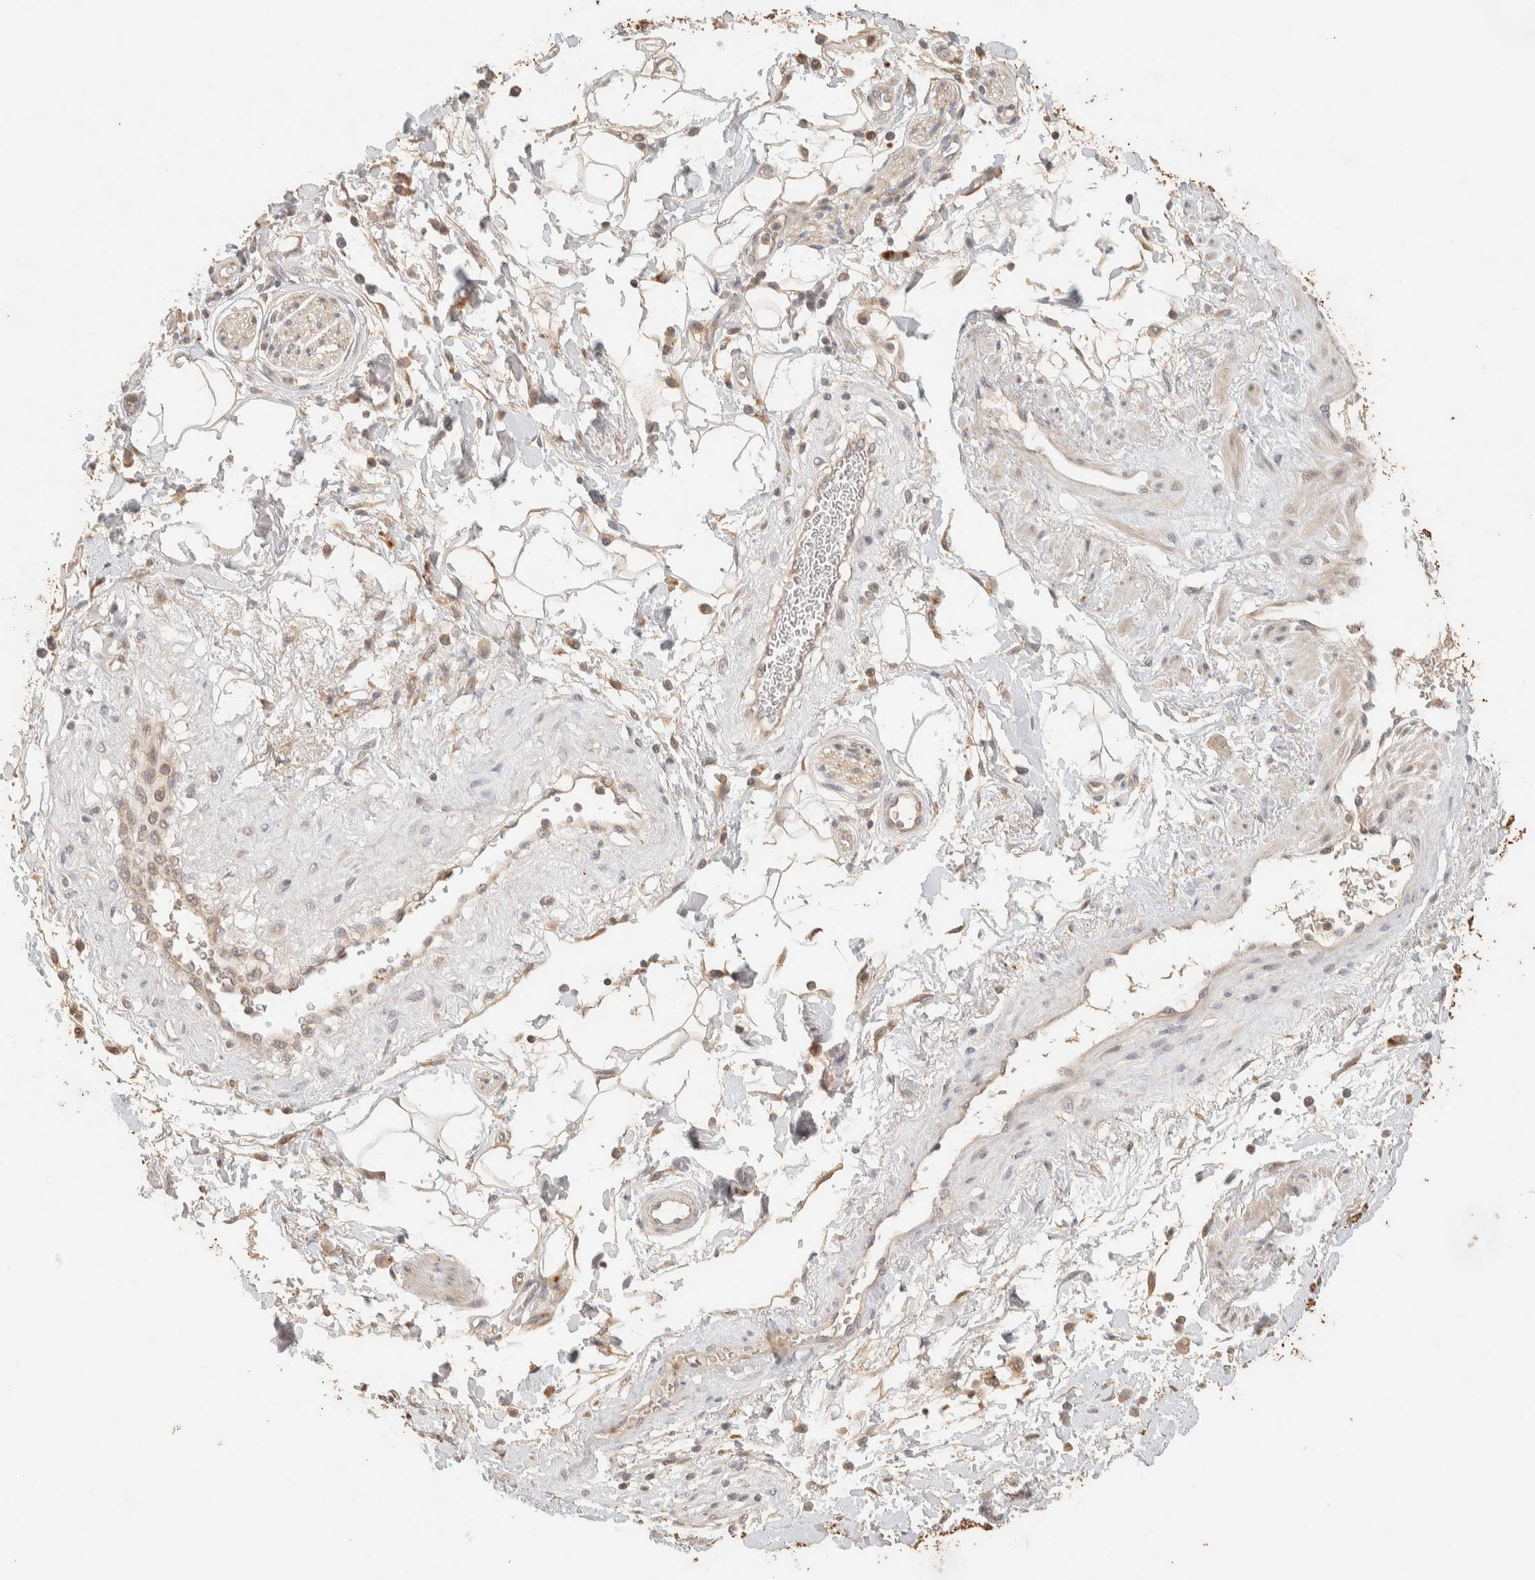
{"staining": {"intensity": "moderate", "quantity": ">75%", "location": "cytoplasmic/membranous"}, "tissue": "adipose tissue", "cell_type": "Adipocytes", "image_type": "normal", "snomed": [{"axis": "morphology", "description": "Normal tissue, NOS"}, {"axis": "topography", "description": "Soft tissue"}, {"axis": "topography", "description": "Peripheral nerve tissue"}], "caption": "A micrograph showing moderate cytoplasmic/membranous positivity in about >75% of adipocytes in benign adipose tissue, as visualized by brown immunohistochemical staining.", "gene": "ITPA", "patient": {"sex": "female", "age": 71}}